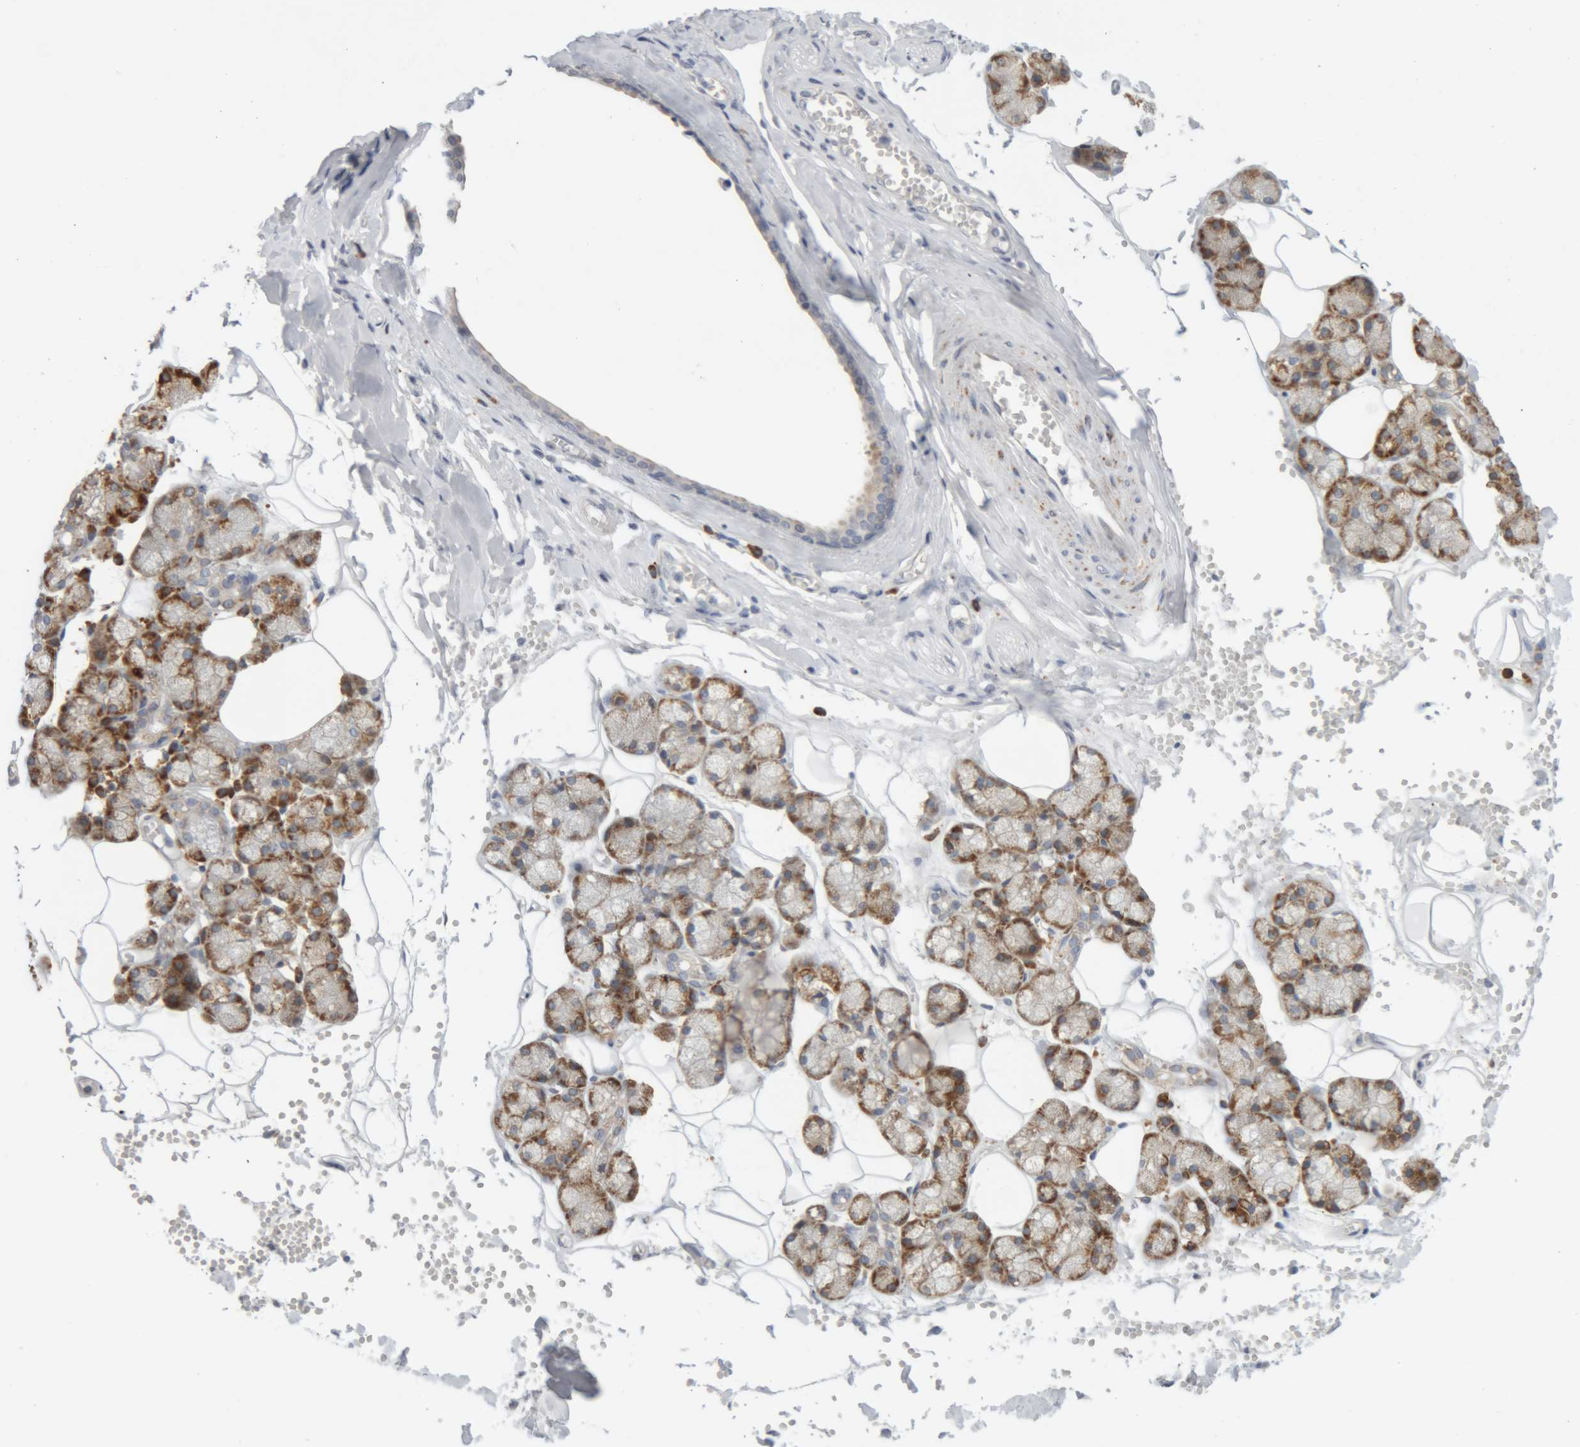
{"staining": {"intensity": "strong", "quantity": ">75%", "location": "cytoplasmic/membranous"}, "tissue": "salivary gland", "cell_type": "Glandular cells", "image_type": "normal", "snomed": [{"axis": "morphology", "description": "Normal tissue, NOS"}, {"axis": "topography", "description": "Salivary gland"}], "caption": "The micrograph shows staining of normal salivary gland, revealing strong cytoplasmic/membranous protein staining (brown color) within glandular cells. (brown staining indicates protein expression, while blue staining denotes nuclei).", "gene": "RPN2", "patient": {"sex": "male", "age": 62}}